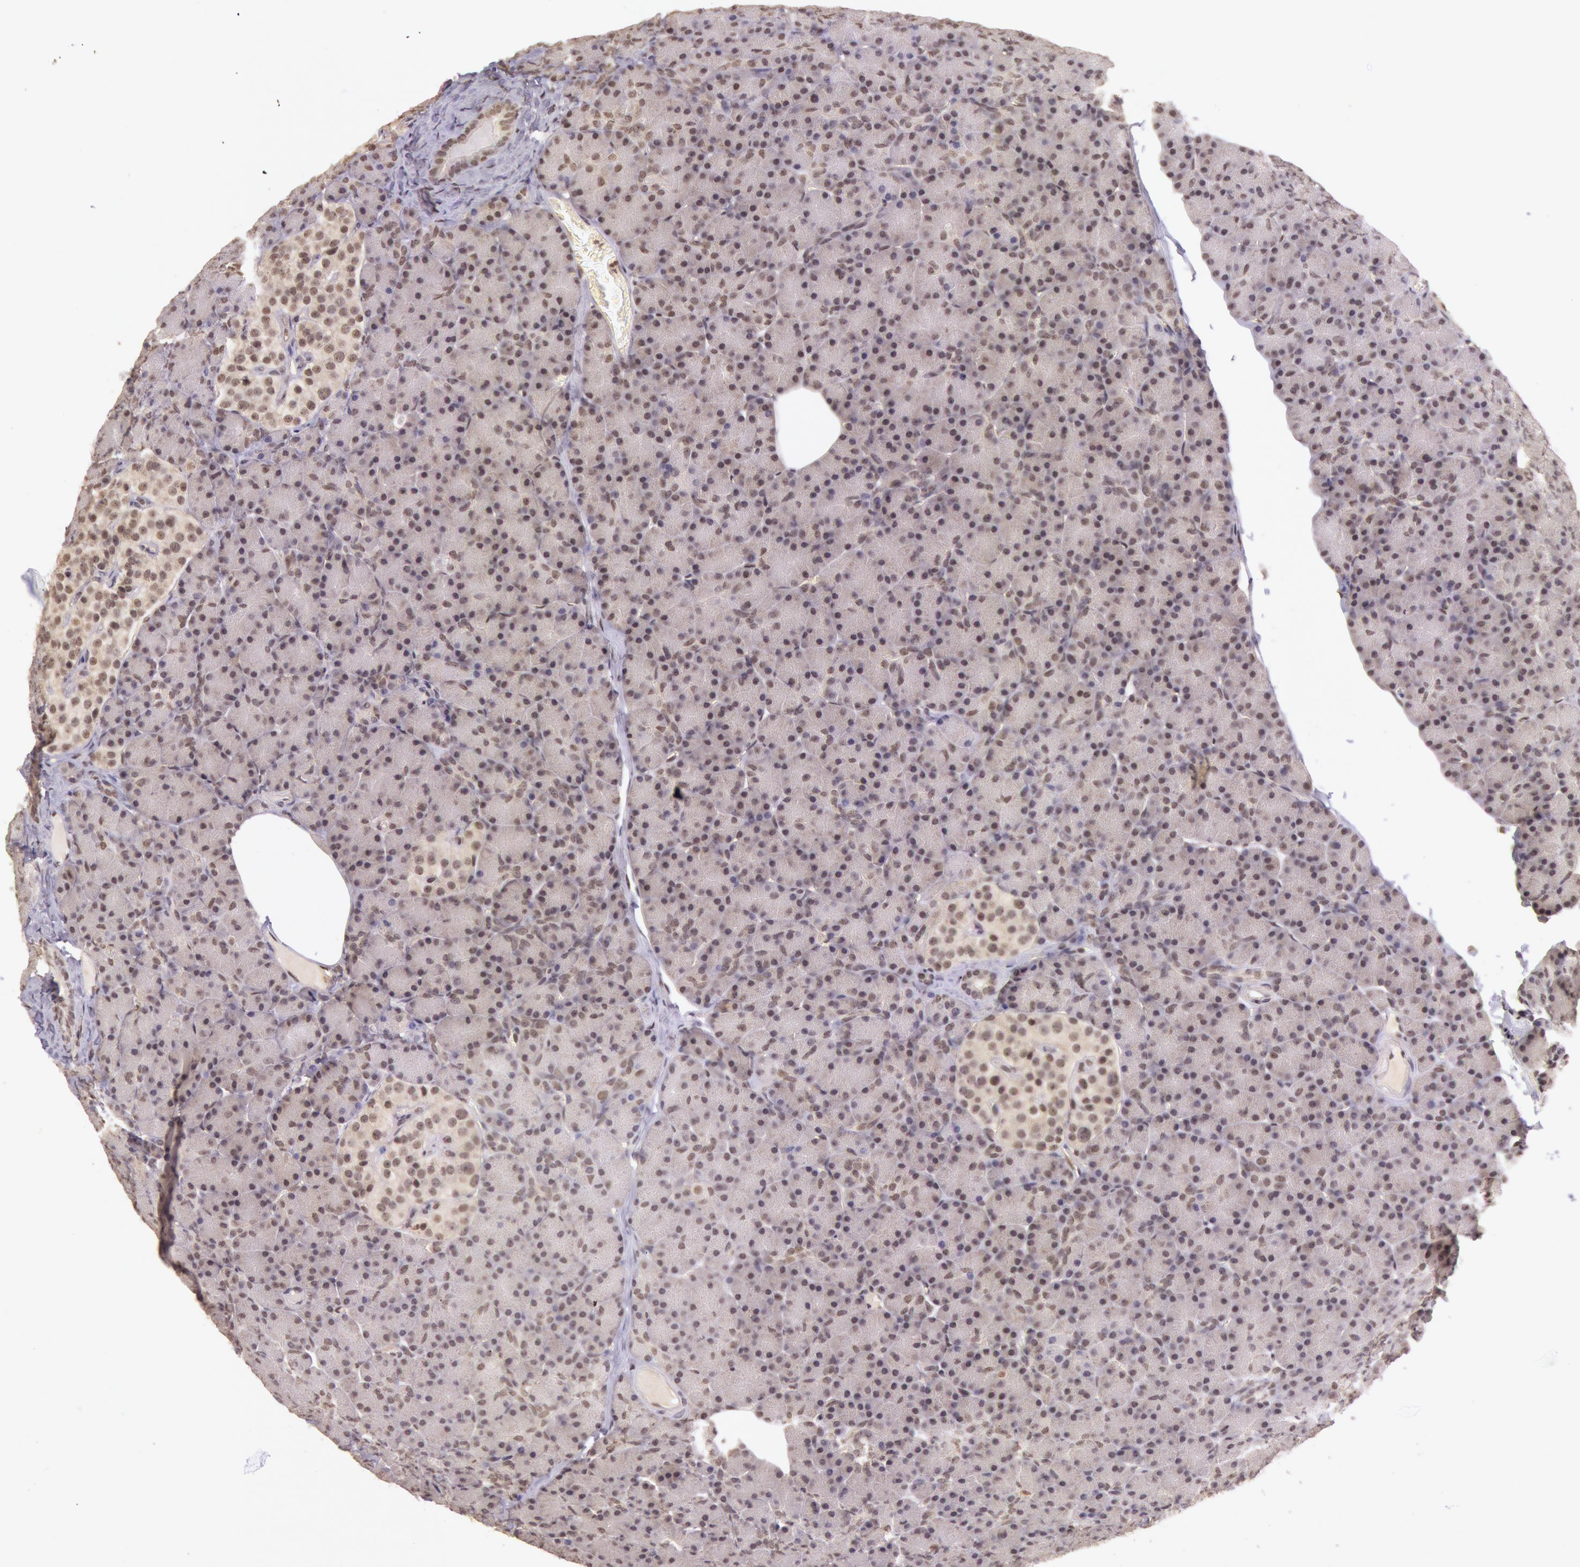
{"staining": {"intensity": "weak", "quantity": "25%-75%", "location": "nuclear"}, "tissue": "pancreas", "cell_type": "Exocrine glandular cells", "image_type": "normal", "snomed": [{"axis": "morphology", "description": "Normal tissue, NOS"}, {"axis": "topography", "description": "Pancreas"}], "caption": "DAB immunohistochemical staining of normal pancreas exhibits weak nuclear protein staining in approximately 25%-75% of exocrine glandular cells. (brown staining indicates protein expression, while blue staining denotes nuclei).", "gene": "RTL10", "patient": {"sex": "female", "age": 43}}